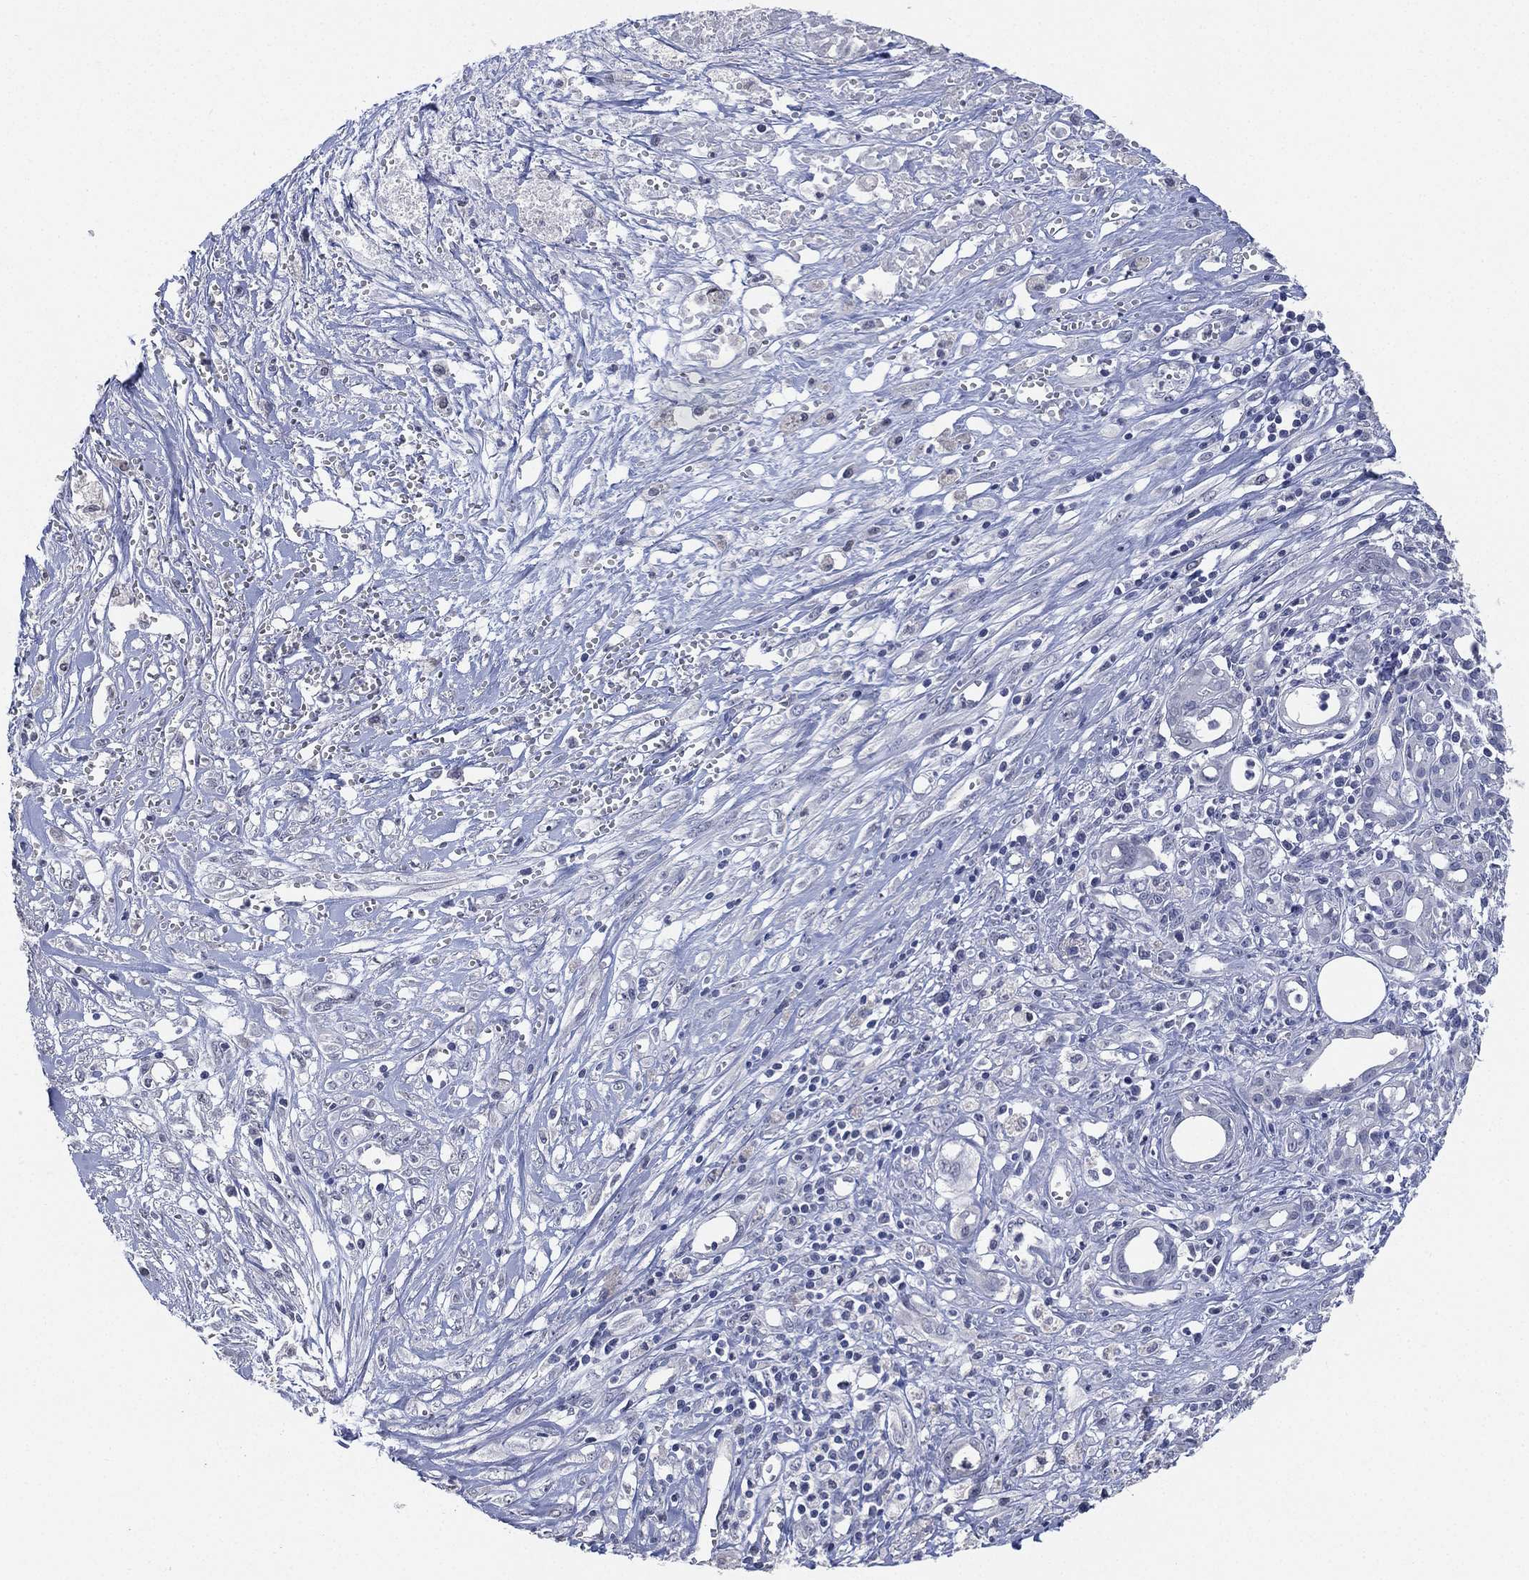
{"staining": {"intensity": "negative", "quantity": "none", "location": "none"}, "tissue": "pancreatic cancer", "cell_type": "Tumor cells", "image_type": "cancer", "snomed": [{"axis": "morphology", "description": "Adenocarcinoma, NOS"}, {"axis": "topography", "description": "Pancreas"}], "caption": "This photomicrograph is of pancreatic adenocarcinoma stained with immunohistochemistry to label a protein in brown with the nuclei are counter-stained blue. There is no expression in tumor cells.", "gene": "IYD", "patient": {"sex": "male", "age": 71}}